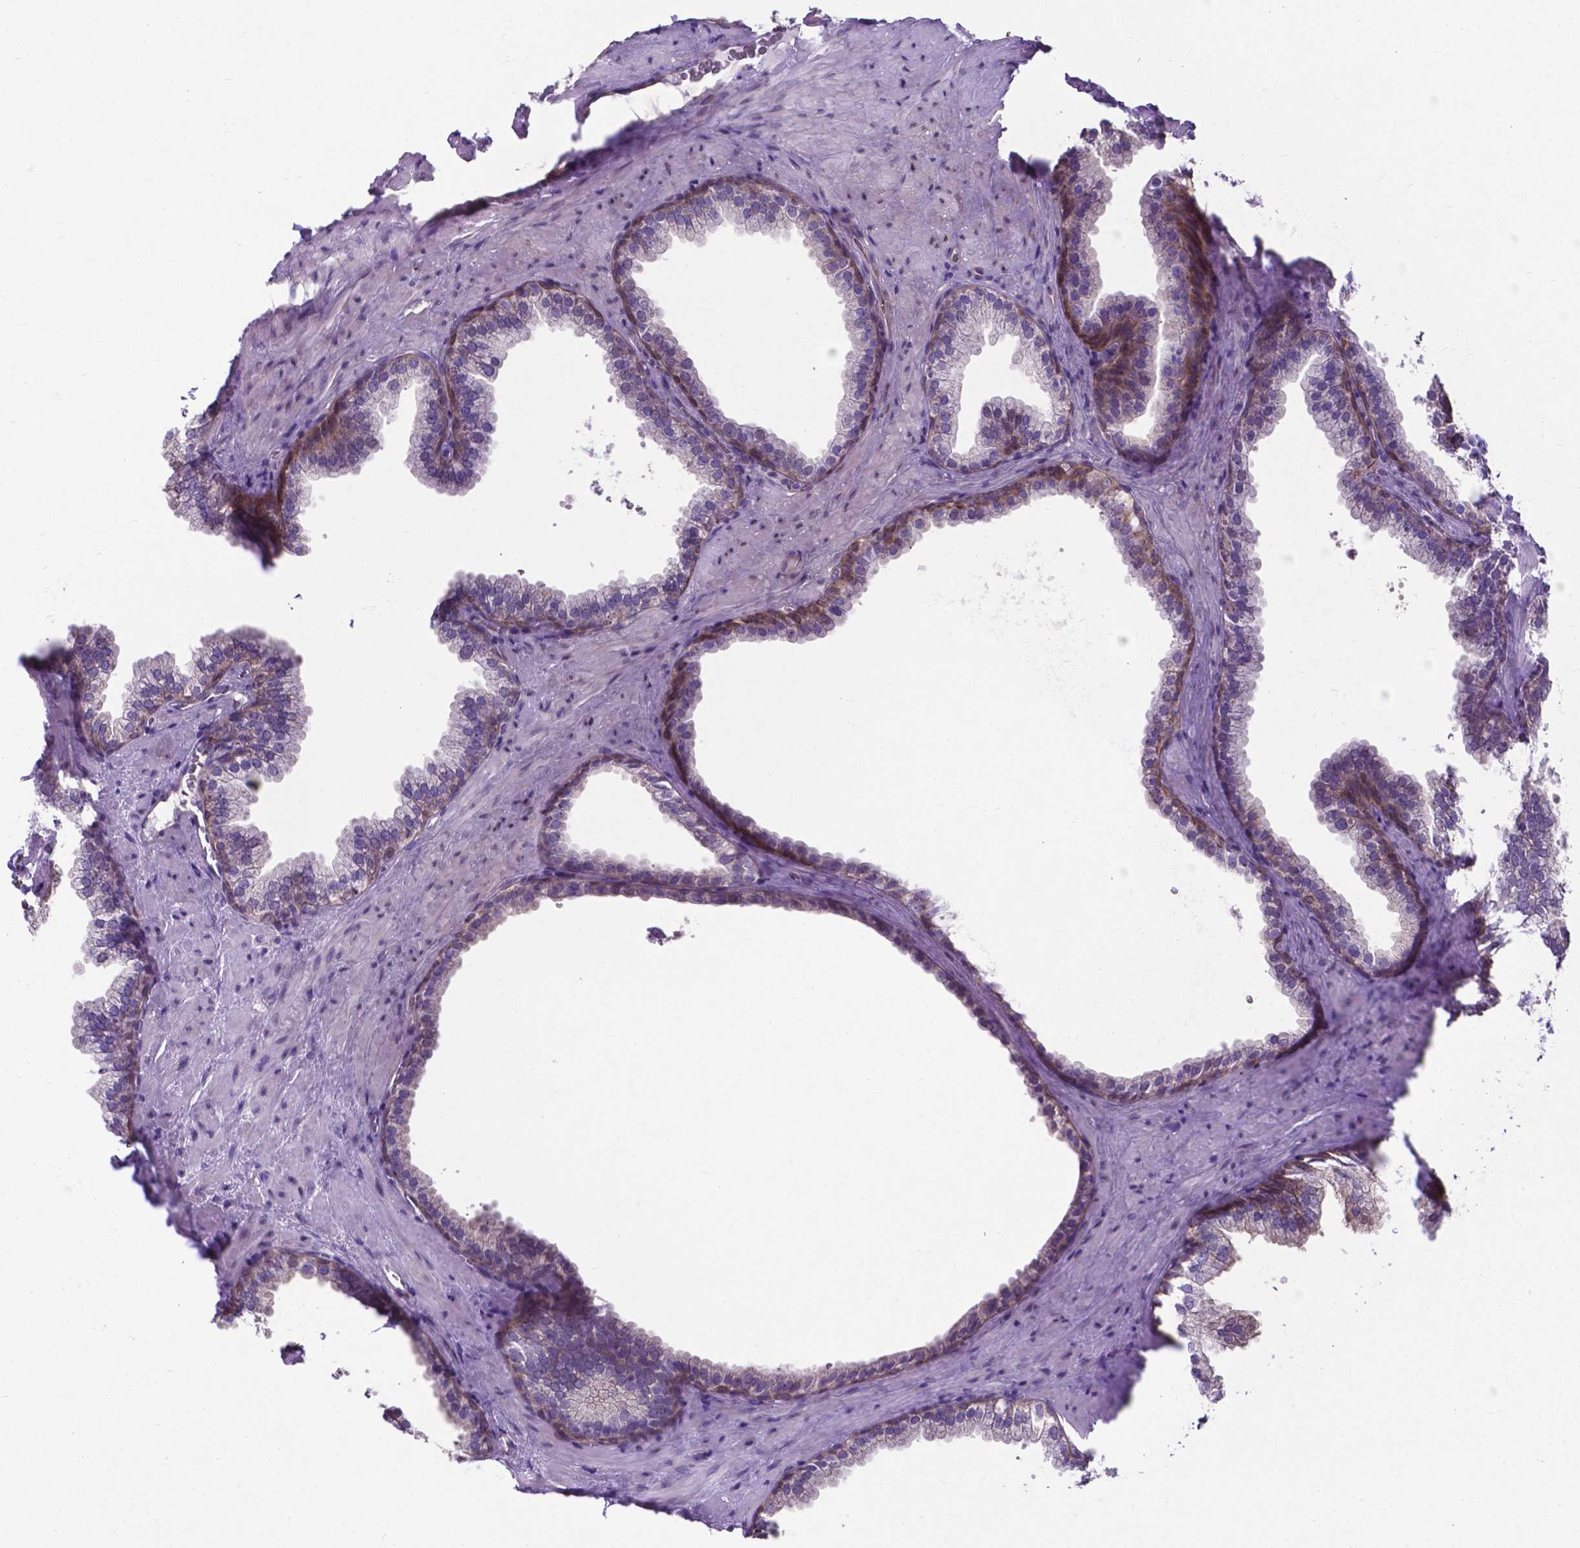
{"staining": {"intensity": "weak", "quantity": "25%-75%", "location": "cytoplasmic/membranous"}, "tissue": "prostate", "cell_type": "Glandular cells", "image_type": "normal", "snomed": [{"axis": "morphology", "description": "Normal tissue, NOS"}, {"axis": "topography", "description": "Prostate"}], "caption": "Protein expression by immunohistochemistry (IHC) shows weak cytoplasmic/membranous staining in approximately 25%-75% of glandular cells in benign prostate.", "gene": "RPL6", "patient": {"sex": "male", "age": 79}}